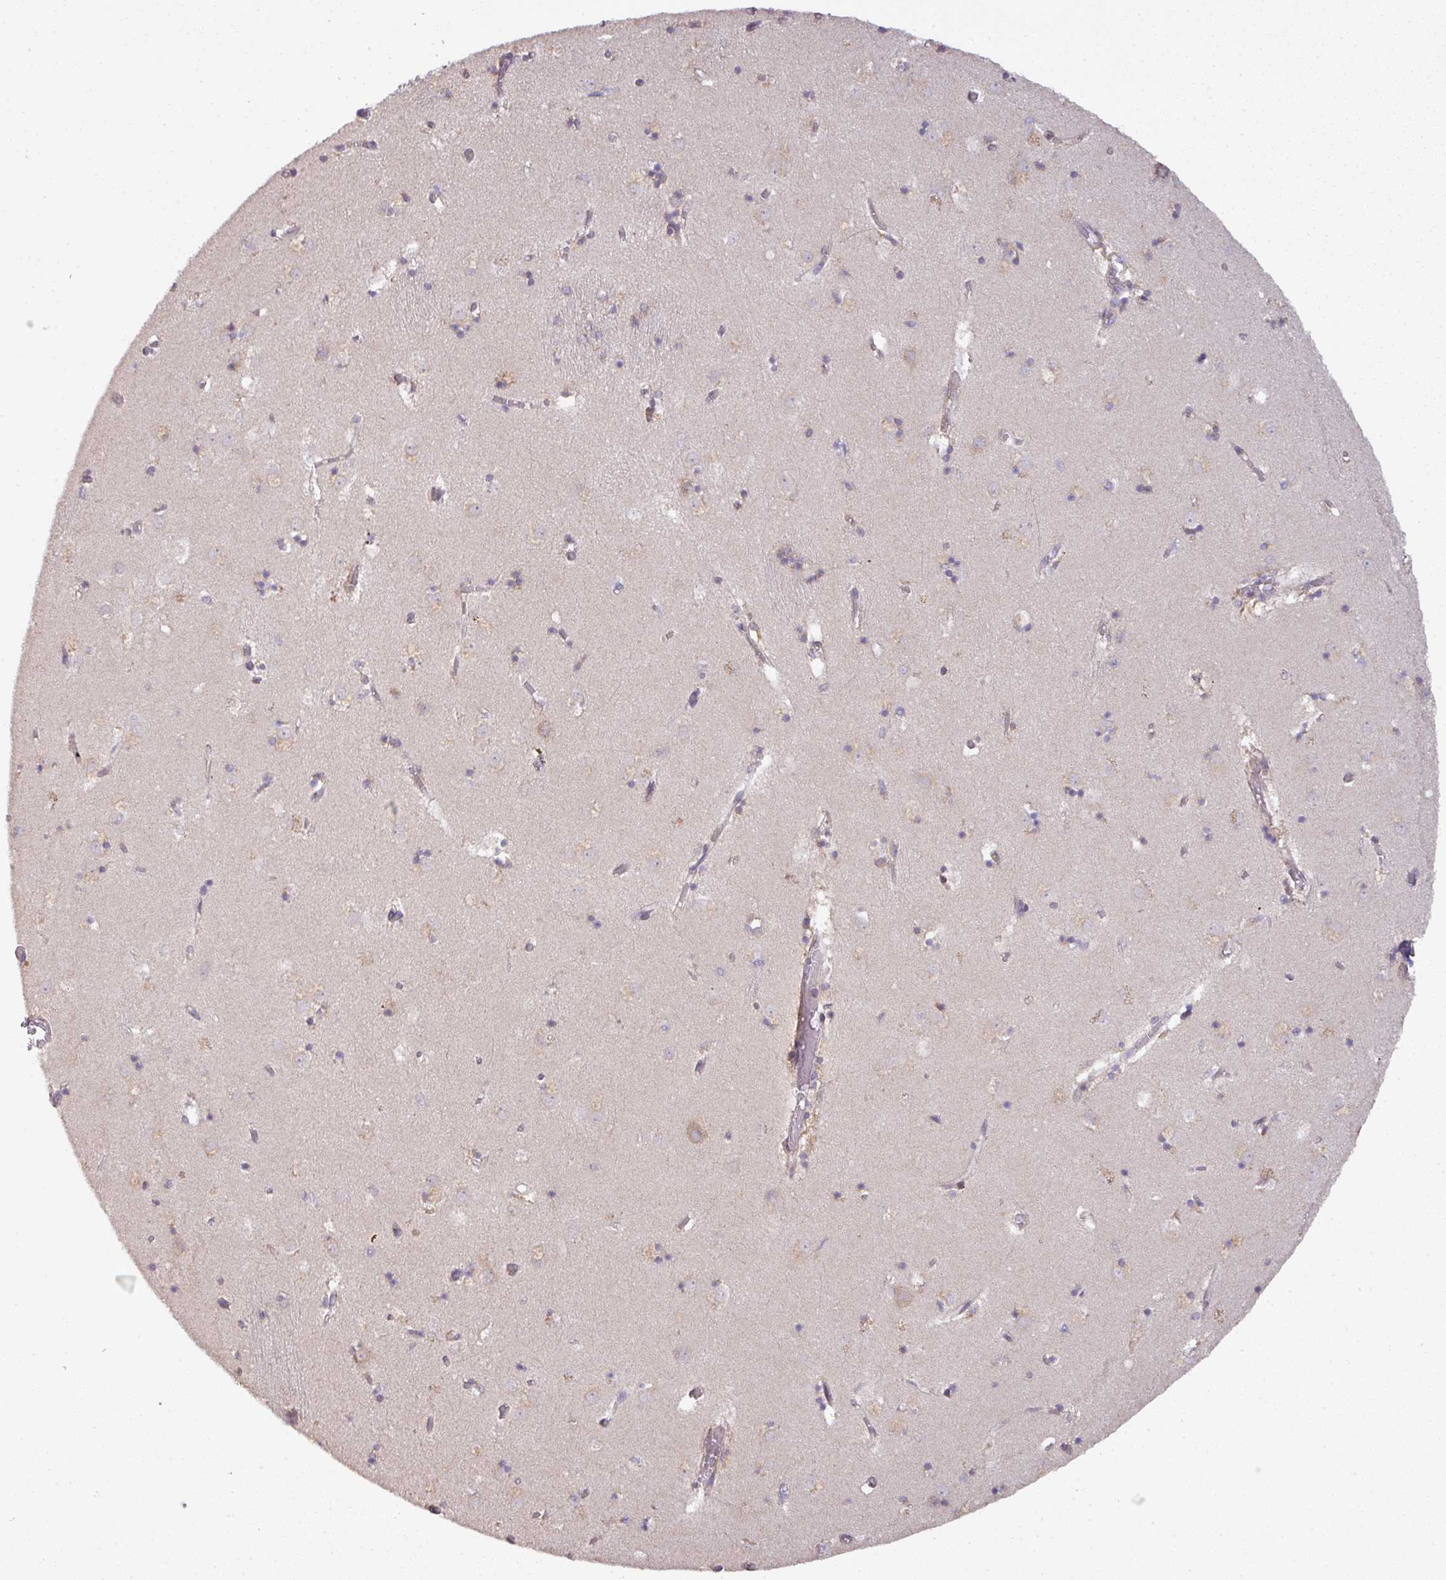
{"staining": {"intensity": "moderate", "quantity": "25%-75%", "location": "cytoplasmic/membranous"}, "tissue": "caudate", "cell_type": "Glial cells", "image_type": "normal", "snomed": [{"axis": "morphology", "description": "Normal tissue, NOS"}, {"axis": "topography", "description": "Lateral ventricle wall"}], "caption": "Immunohistochemistry histopathology image of normal caudate stained for a protein (brown), which reveals medium levels of moderate cytoplasmic/membranous staining in about 25%-75% of glial cells.", "gene": "GALP", "patient": {"sex": "male", "age": 70}}